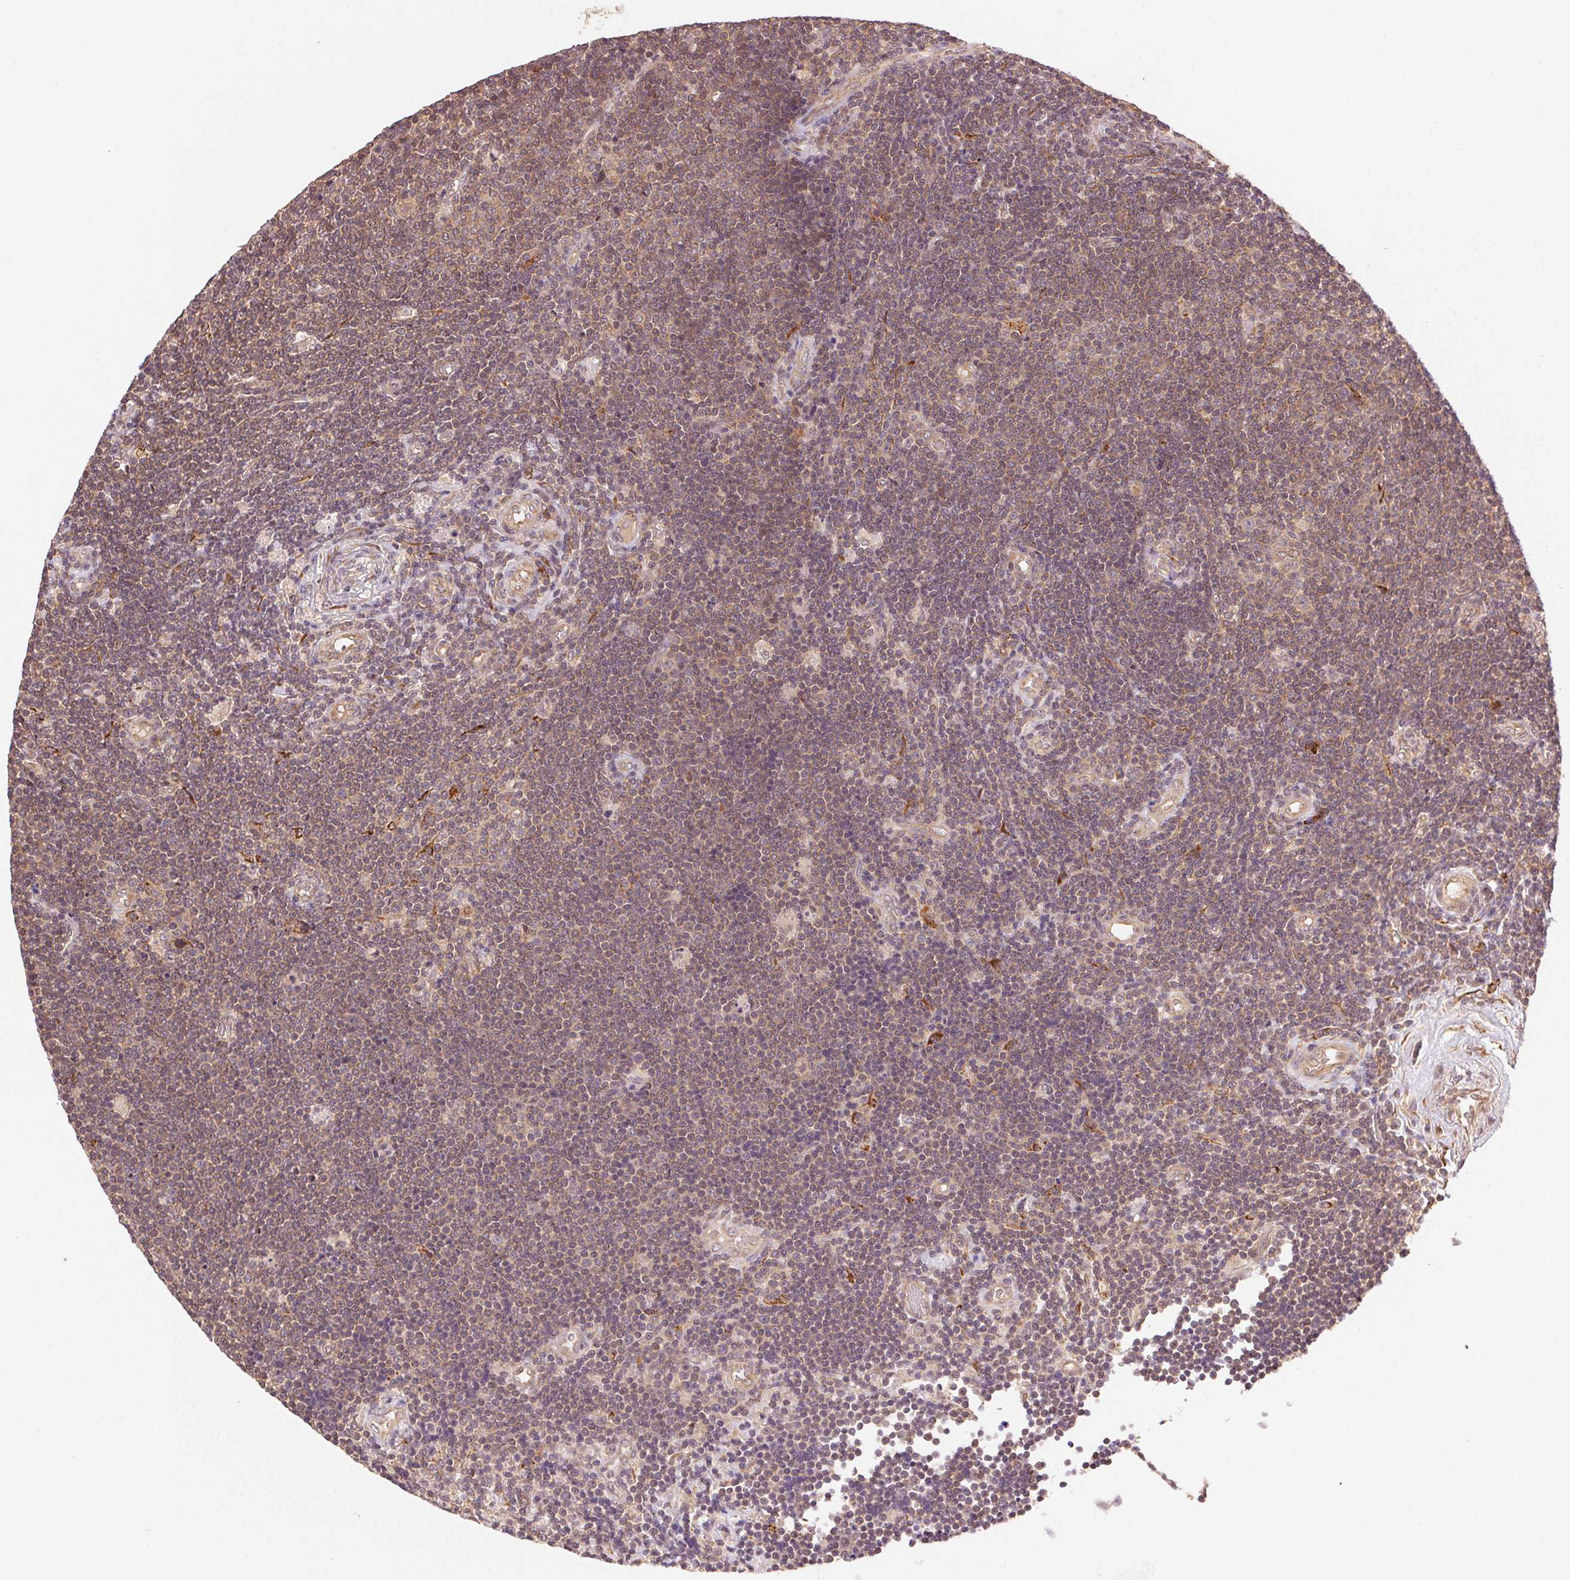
{"staining": {"intensity": "weak", "quantity": ">75%", "location": "cytoplasmic/membranous"}, "tissue": "lymphoma", "cell_type": "Tumor cells", "image_type": "cancer", "snomed": [{"axis": "morphology", "description": "Malignant lymphoma, non-Hodgkin's type, Low grade"}, {"axis": "topography", "description": "Brain"}], "caption": "Protein staining by immunohistochemistry (IHC) displays weak cytoplasmic/membranous positivity in approximately >75% of tumor cells in lymphoma. The staining was performed using DAB, with brown indicating positive protein expression. Nuclei are stained blue with hematoxylin.", "gene": "KLHL15", "patient": {"sex": "female", "age": 66}}